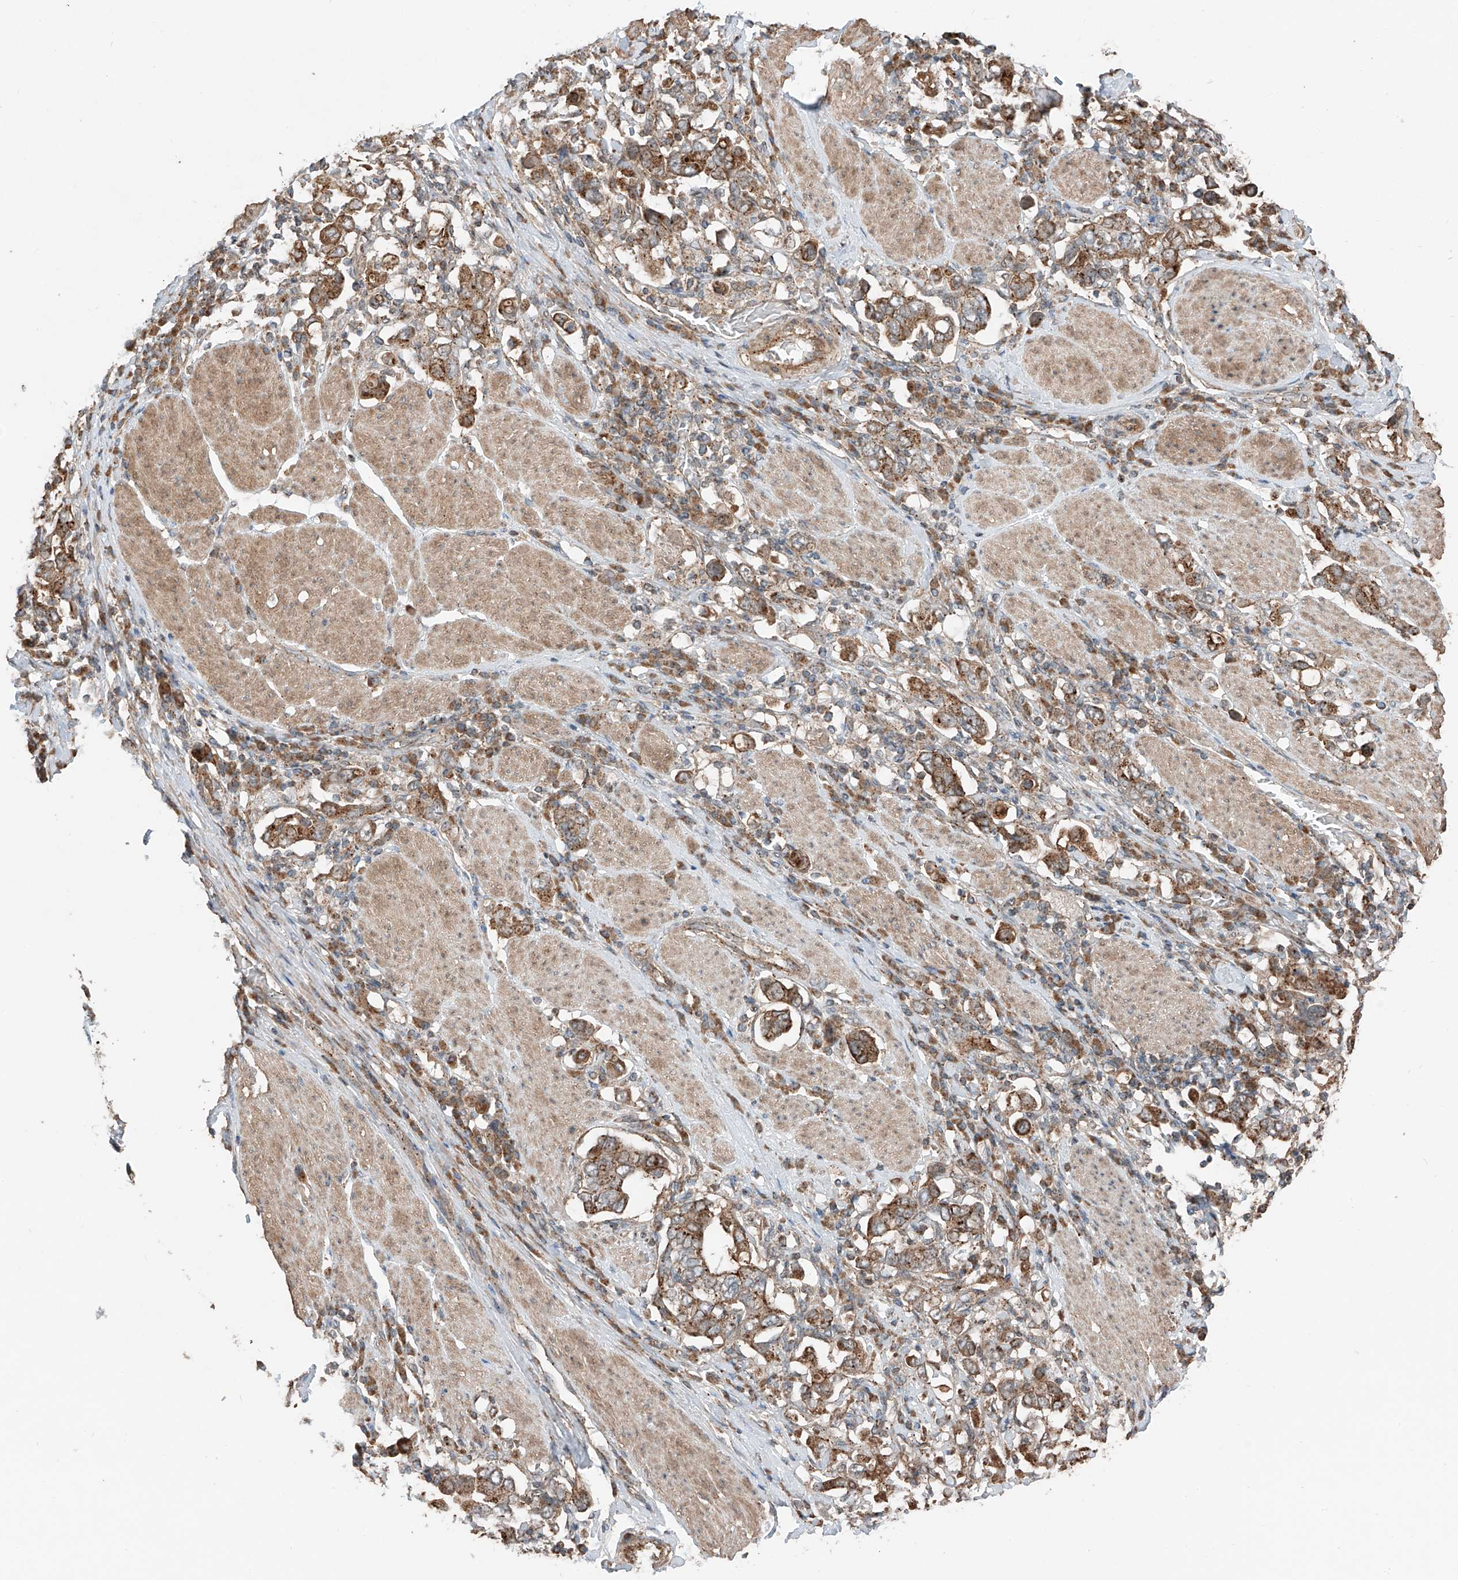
{"staining": {"intensity": "moderate", "quantity": ">75%", "location": "cytoplasmic/membranous"}, "tissue": "stomach cancer", "cell_type": "Tumor cells", "image_type": "cancer", "snomed": [{"axis": "morphology", "description": "Adenocarcinoma, NOS"}, {"axis": "topography", "description": "Stomach, upper"}], "caption": "Moderate cytoplasmic/membranous positivity for a protein is appreciated in approximately >75% of tumor cells of stomach adenocarcinoma using immunohistochemistry.", "gene": "CEP162", "patient": {"sex": "male", "age": 62}}